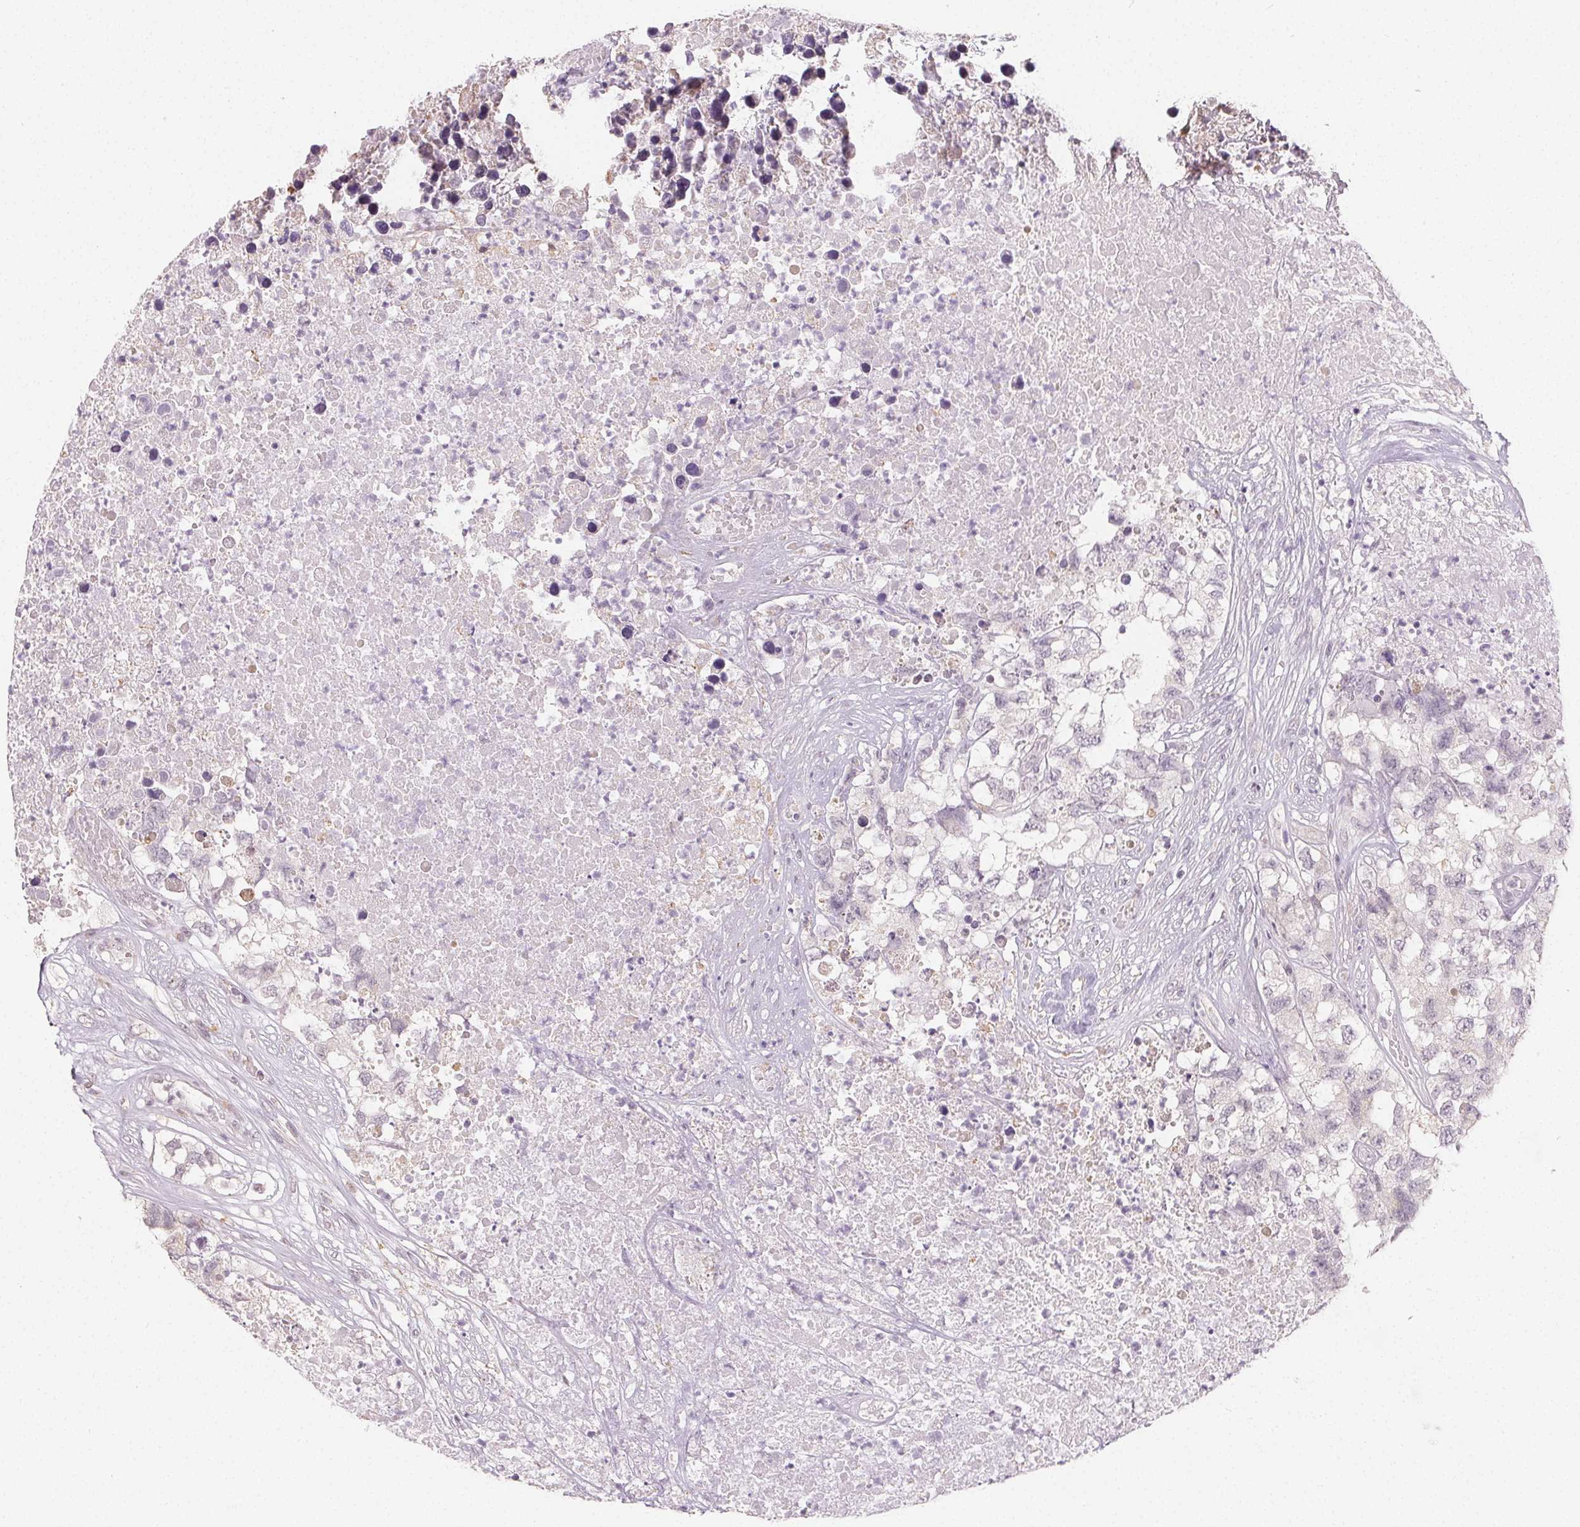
{"staining": {"intensity": "negative", "quantity": "none", "location": "none"}, "tissue": "testis cancer", "cell_type": "Tumor cells", "image_type": "cancer", "snomed": [{"axis": "morphology", "description": "Carcinoma, Embryonal, NOS"}, {"axis": "topography", "description": "Testis"}], "caption": "DAB (3,3'-diaminobenzidine) immunohistochemical staining of testis cancer (embryonal carcinoma) shows no significant expression in tumor cells.", "gene": "TMEM174", "patient": {"sex": "male", "age": 83}}